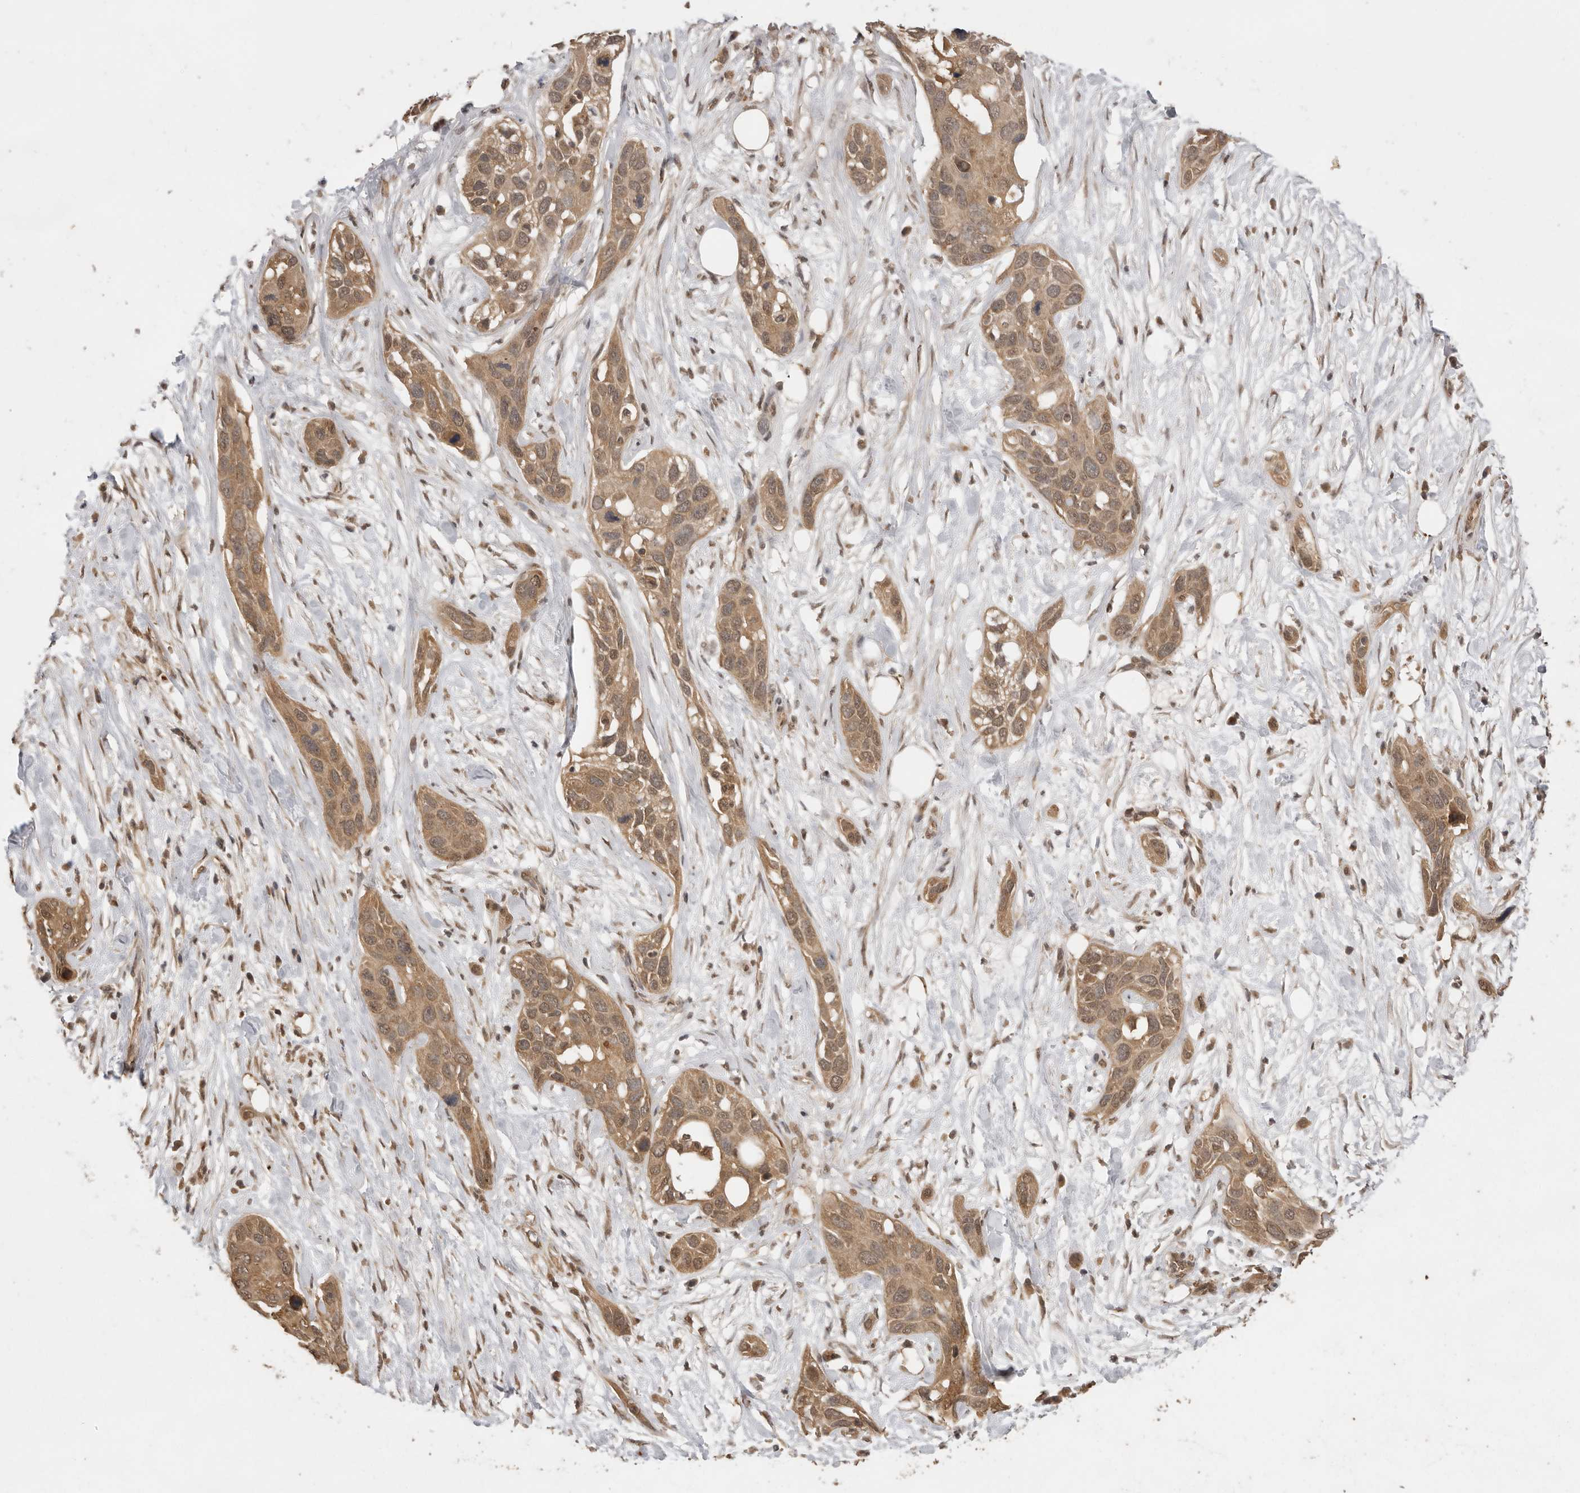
{"staining": {"intensity": "moderate", "quantity": ">75%", "location": "cytoplasmic/membranous"}, "tissue": "pancreatic cancer", "cell_type": "Tumor cells", "image_type": "cancer", "snomed": [{"axis": "morphology", "description": "Adenocarcinoma, NOS"}, {"axis": "topography", "description": "Pancreas"}], "caption": "Immunohistochemistry photomicrograph of neoplastic tissue: pancreatic cancer (adenocarcinoma) stained using immunohistochemistry reveals medium levels of moderate protein expression localized specifically in the cytoplasmic/membranous of tumor cells, appearing as a cytoplasmic/membranous brown color.", "gene": "JAG2", "patient": {"sex": "female", "age": 60}}